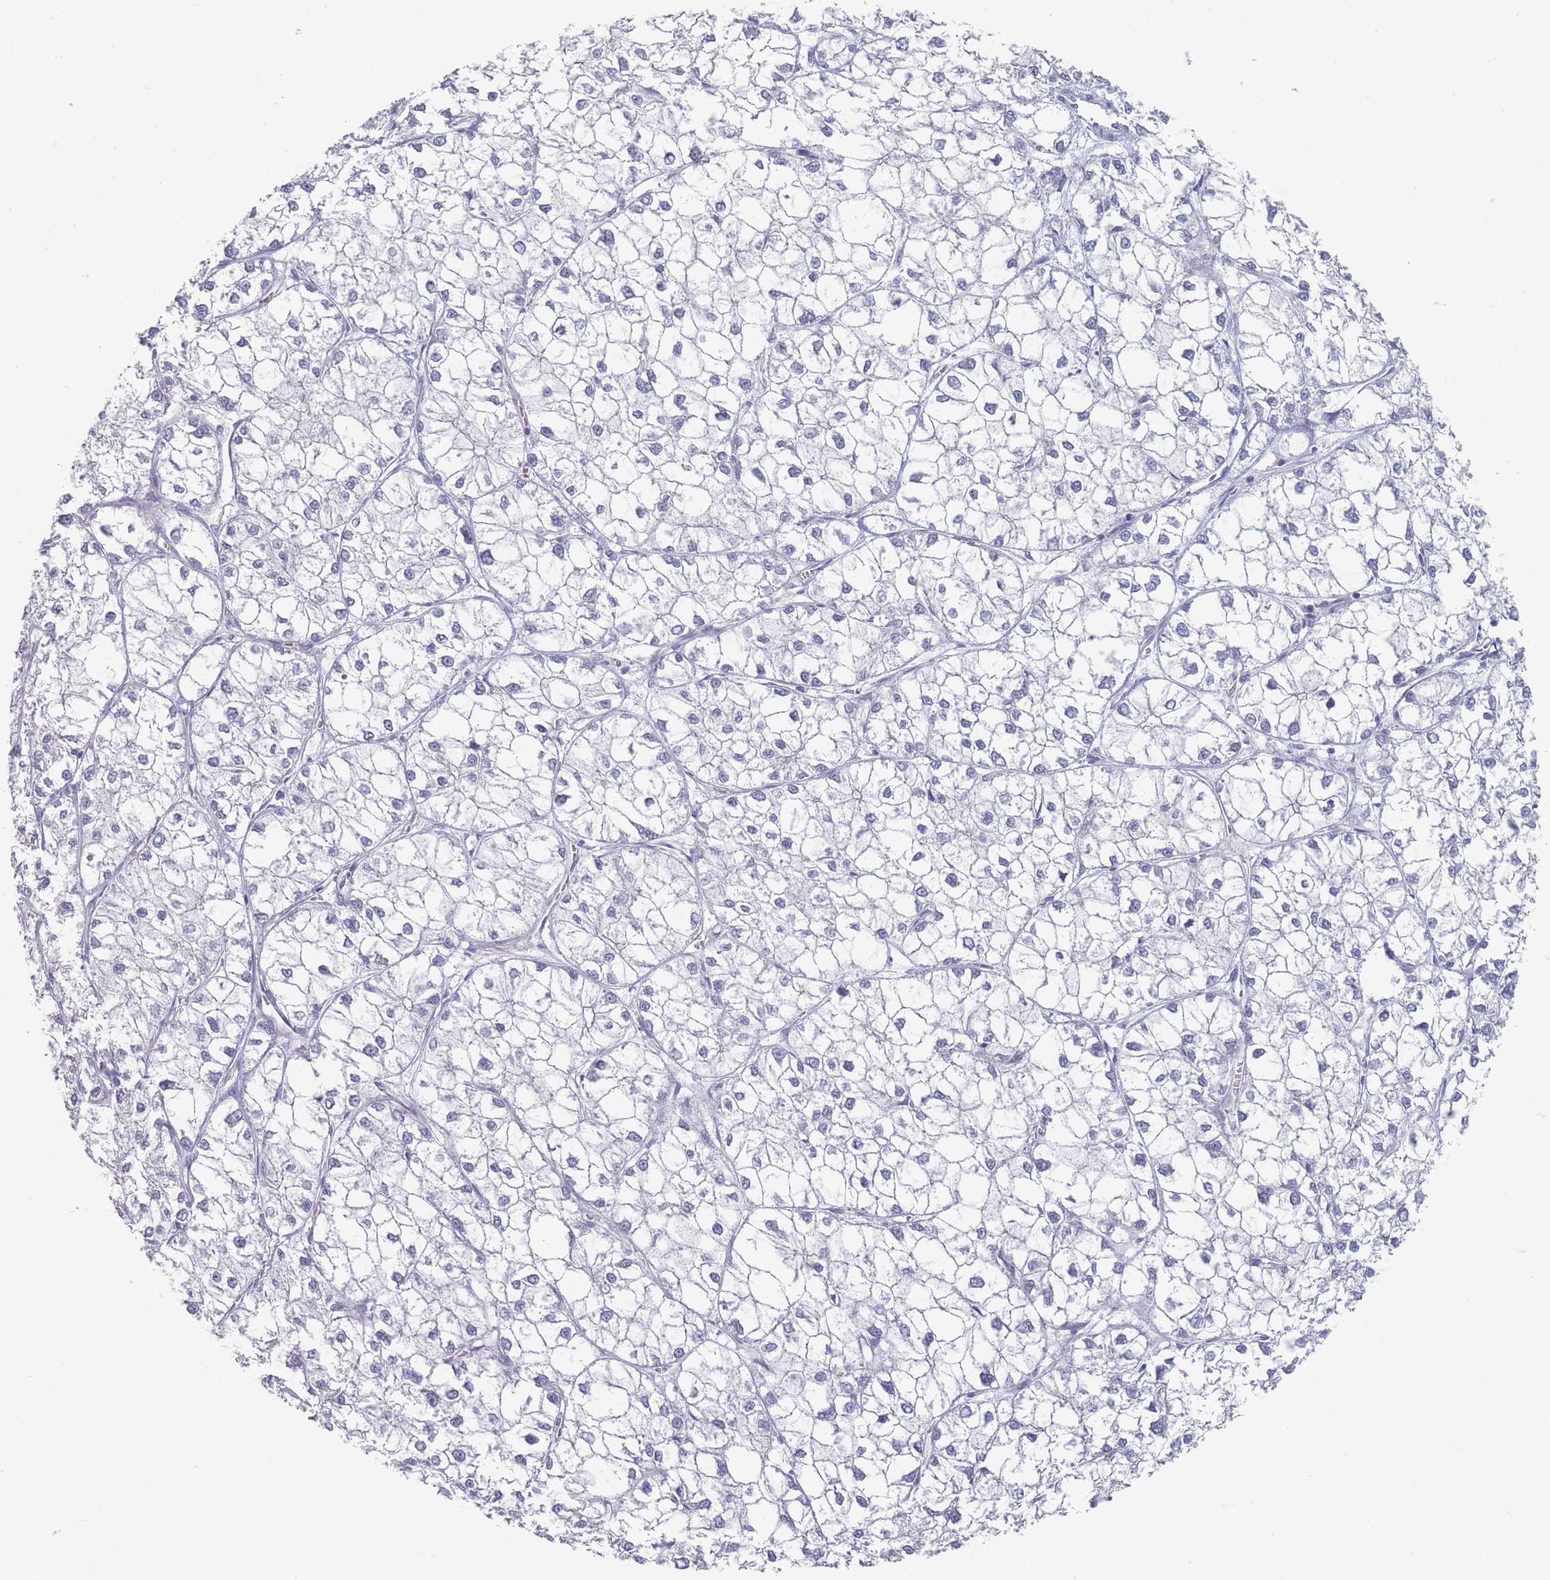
{"staining": {"intensity": "negative", "quantity": "none", "location": "none"}, "tissue": "liver cancer", "cell_type": "Tumor cells", "image_type": "cancer", "snomed": [{"axis": "morphology", "description": "Carcinoma, Hepatocellular, NOS"}, {"axis": "topography", "description": "Liver"}], "caption": "The photomicrograph displays no staining of tumor cells in hepatocellular carcinoma (liver). Nuclei are stained in blue.", "gene": "MAP1S", "patient": {"sex": "female", "age": 43}}